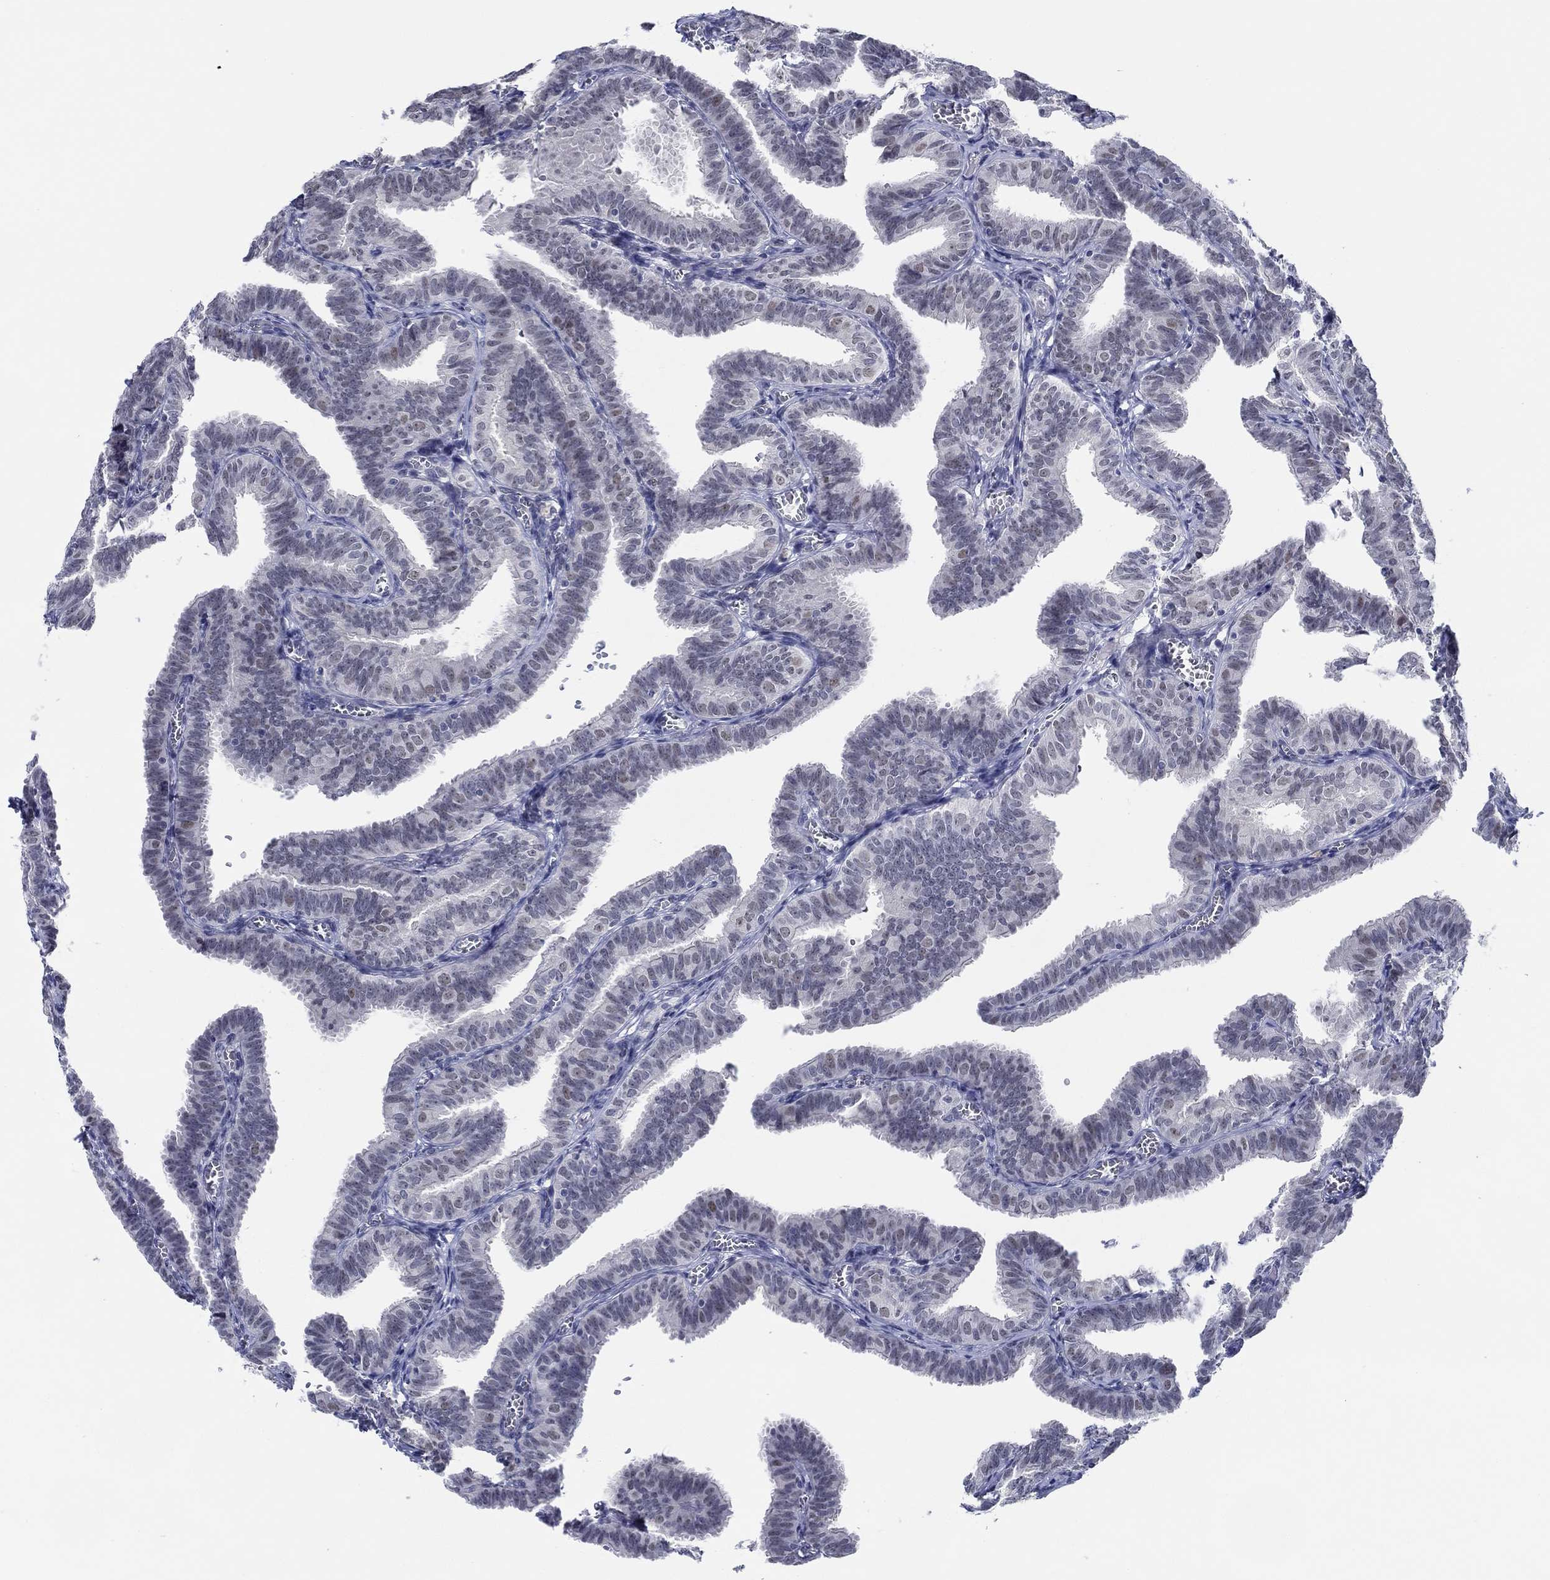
{"staining": {"intensity": "weak", "quantity": "<25%", "location": "nuclear"}, "tissue": "fallopian tube", "cell_type": "Glandular cells", "image_type": "normal", "snomed": [{"axis": "morphology", "description": "Normal tissue, NOS"}, {"axis": "topography", "description": "Fallopian tube"}], "caption": "Immunohistochemistry of benign fallopian tube shows no positivity in glandular cells.", "gene": "SLC34A1", "patient": {"sex": "female", "age": 25}}